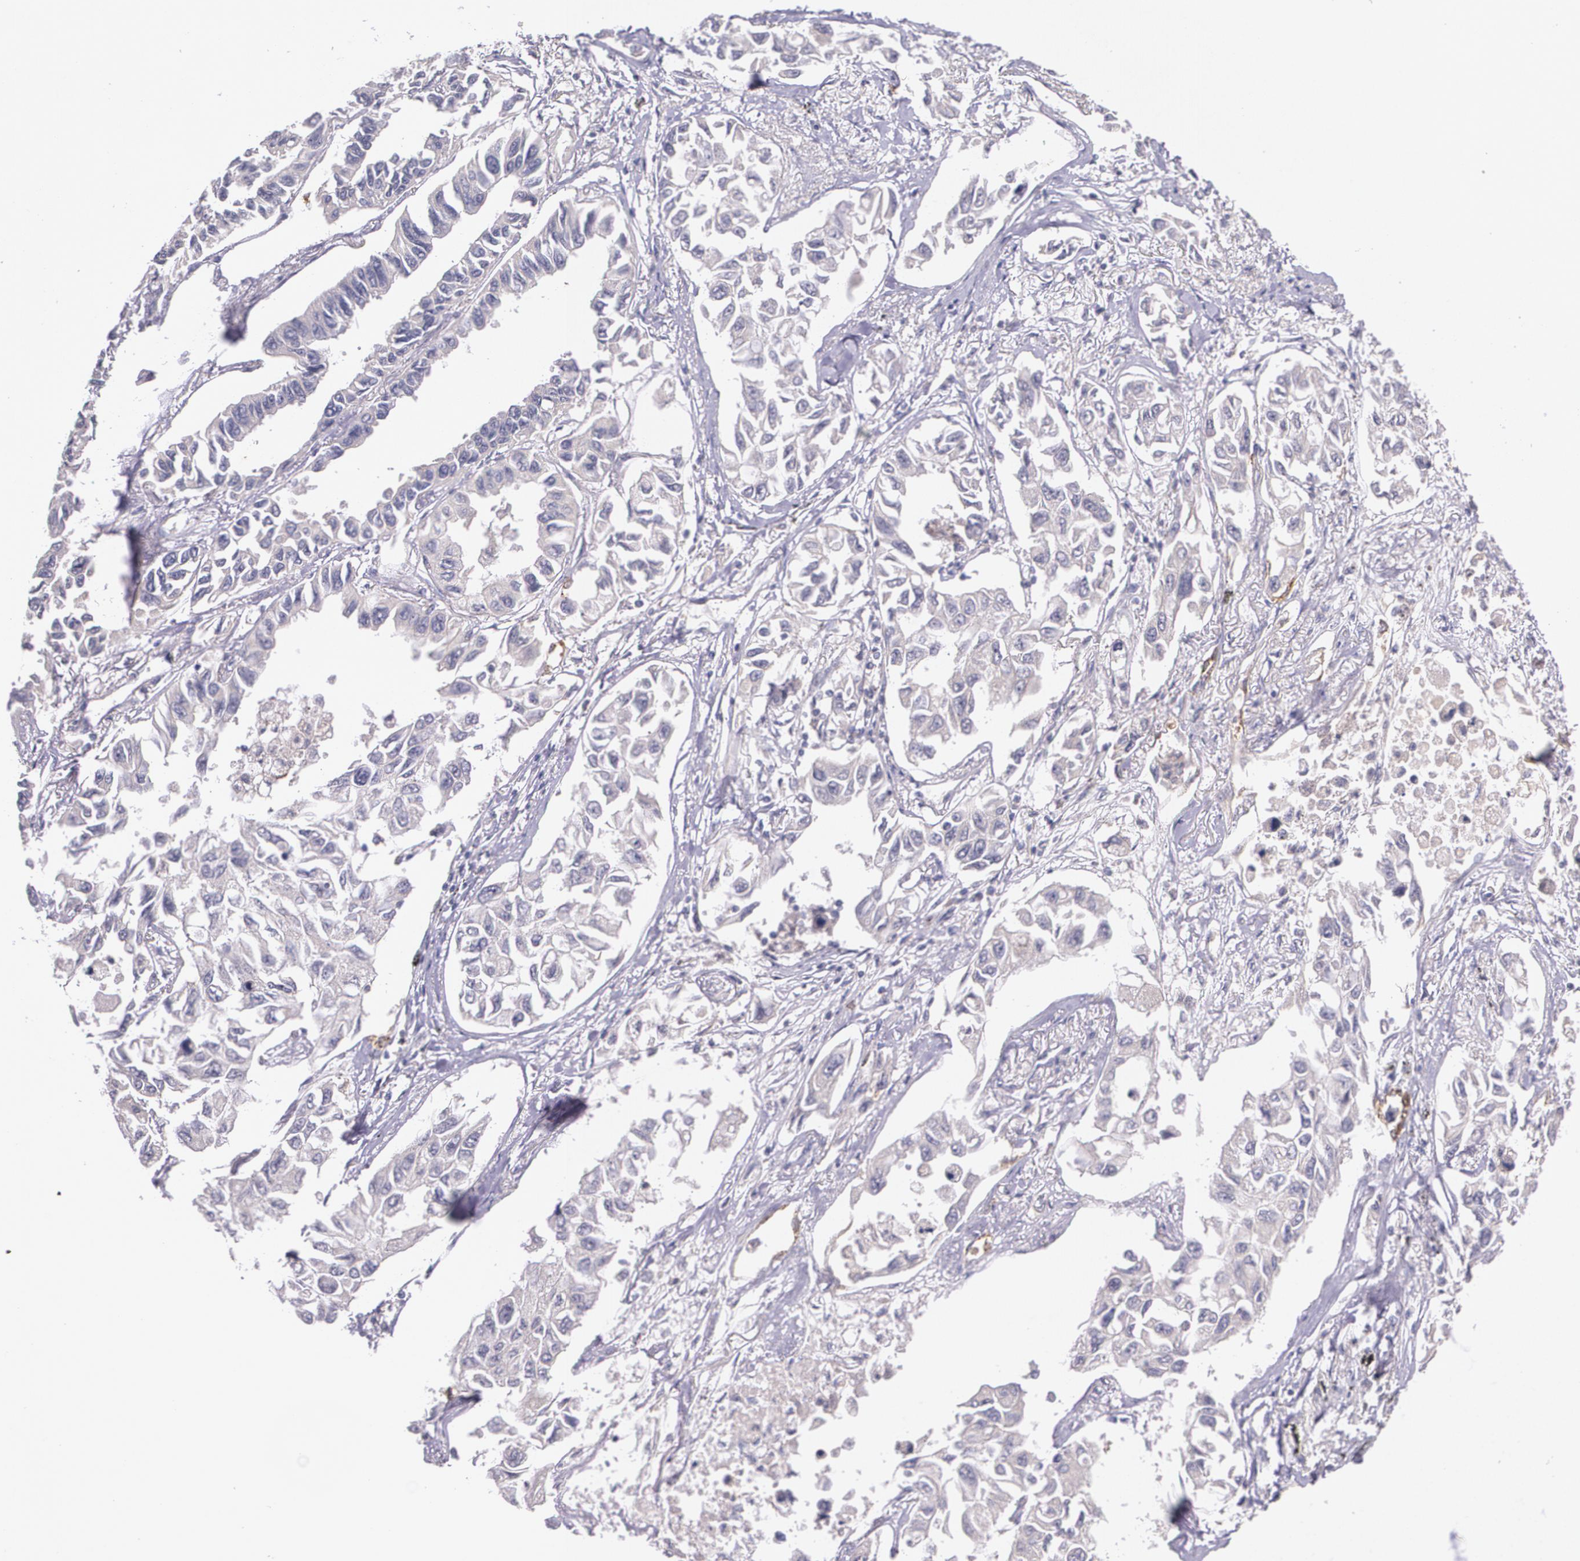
{"staining": {"intensity": "weak", "quantity": ">75%", "location": "cytoplasmic/membranous"}, "tissue": "lung cancer", "cell_type": "Tumor cells", "image_type": "cancer", "snomed": [{"axis": "morphology", "description": "Adenocarcinoma, NOS"}, {"axis": "topography", "description": "Lung"}], "caption": "Immunohistochemical staining of human lung adenocarcinoma reveals low levels of weak cytoplasmic/membranous expression in approximately >75% of tumor cells. Nuclei are stained in blue.", "gene": "TM4SF1", "patient": {"sex": "male", "age": 64}}